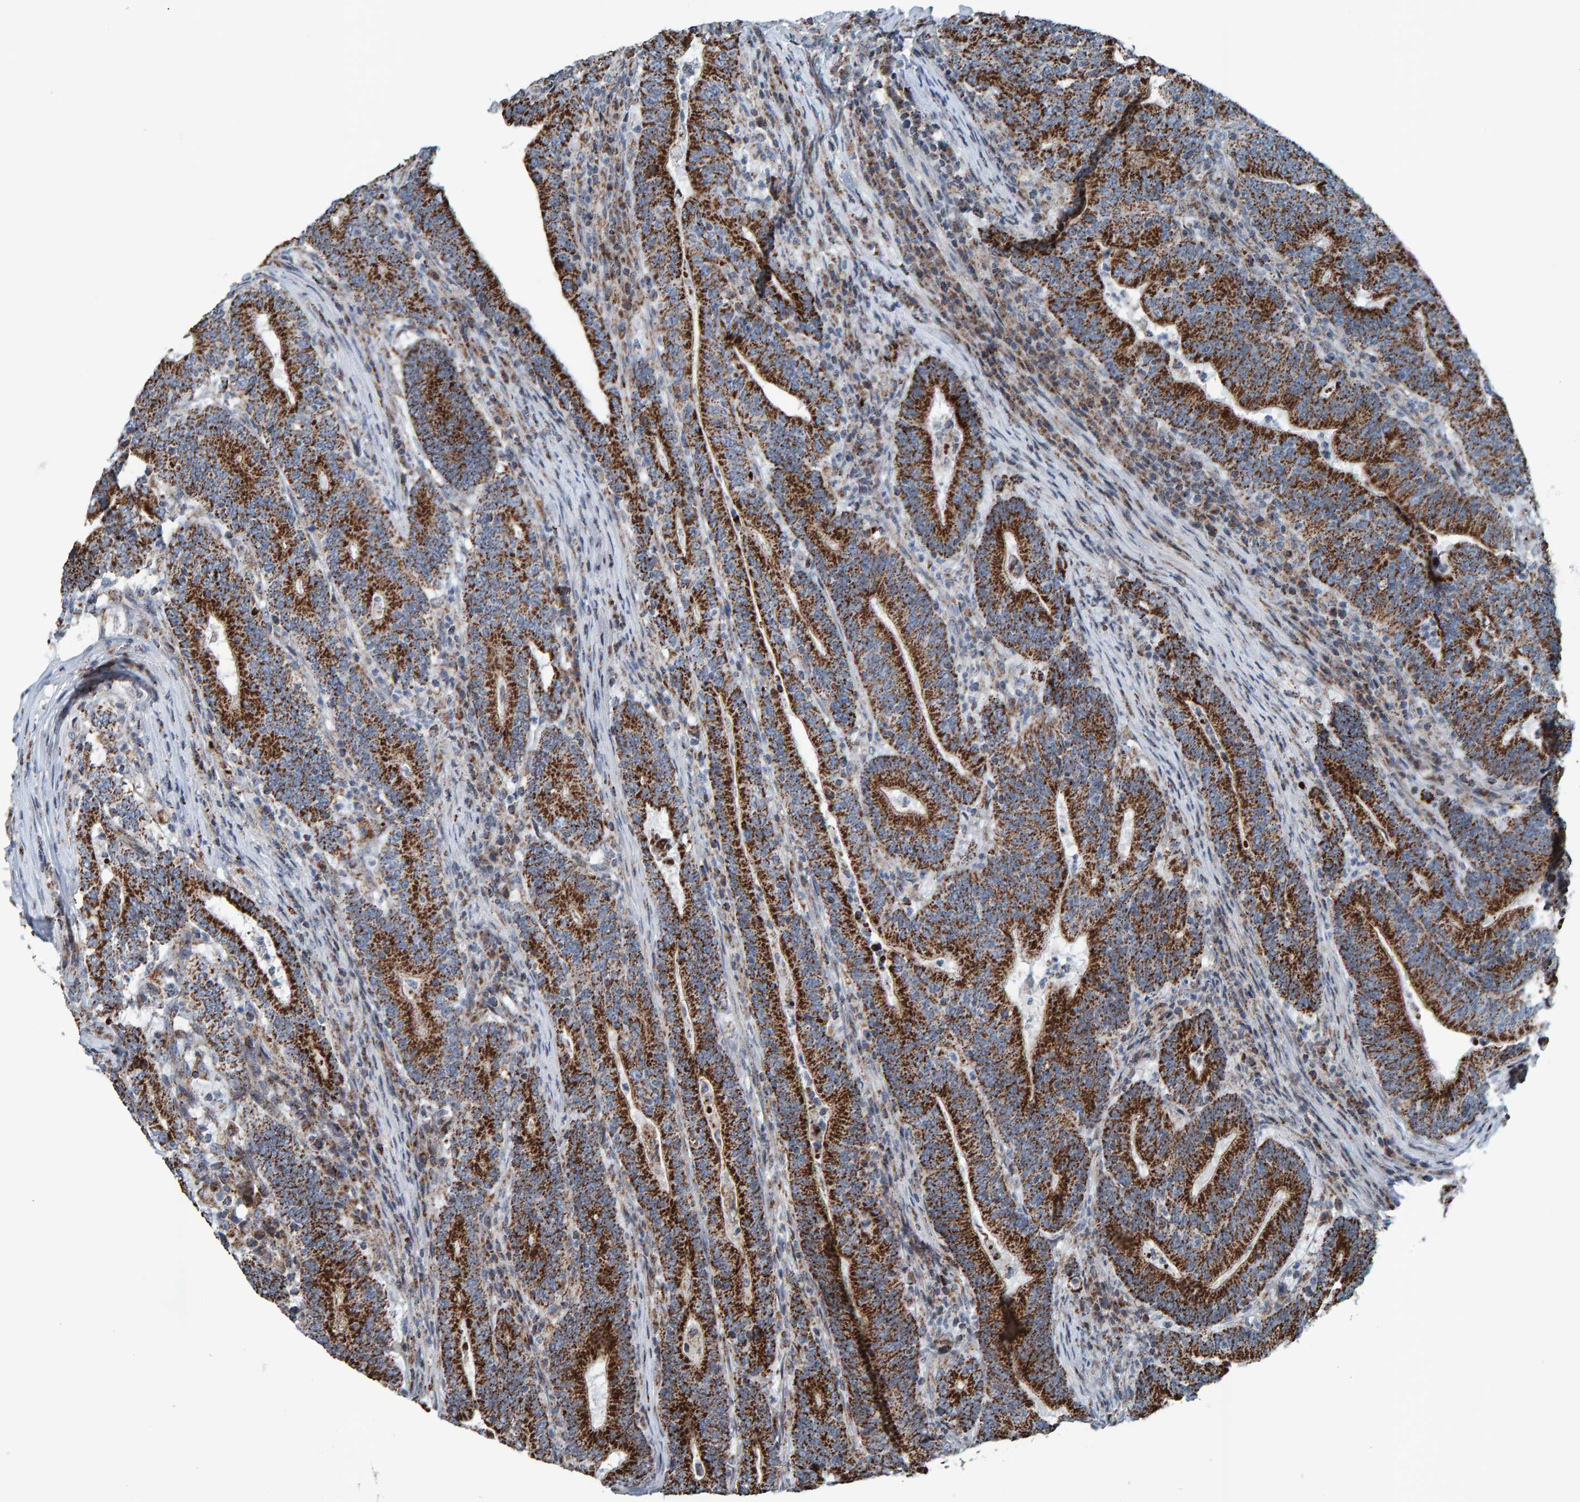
{"staining": {"intensity": "strong", "quantity": ">75%", "location": "cytoplasmic/membranous"}, "tissue": "colorectal cancer", "cell_type": "Tumor cells", "image_type": "cancer", "snomed": [{"axis": "morphology", "description": "Adenocarcinoma, NOS"}, {"axis": "topography", "description": "Colon"}], "caption": "Protein staining of adenocarcinoma (colorectal) tissue reveals strong cytoplasmic/membranous positivity in about >75% of tumor cells.", "gene": "ZNF48", "patient": {"sex": "female", "age": 66}}